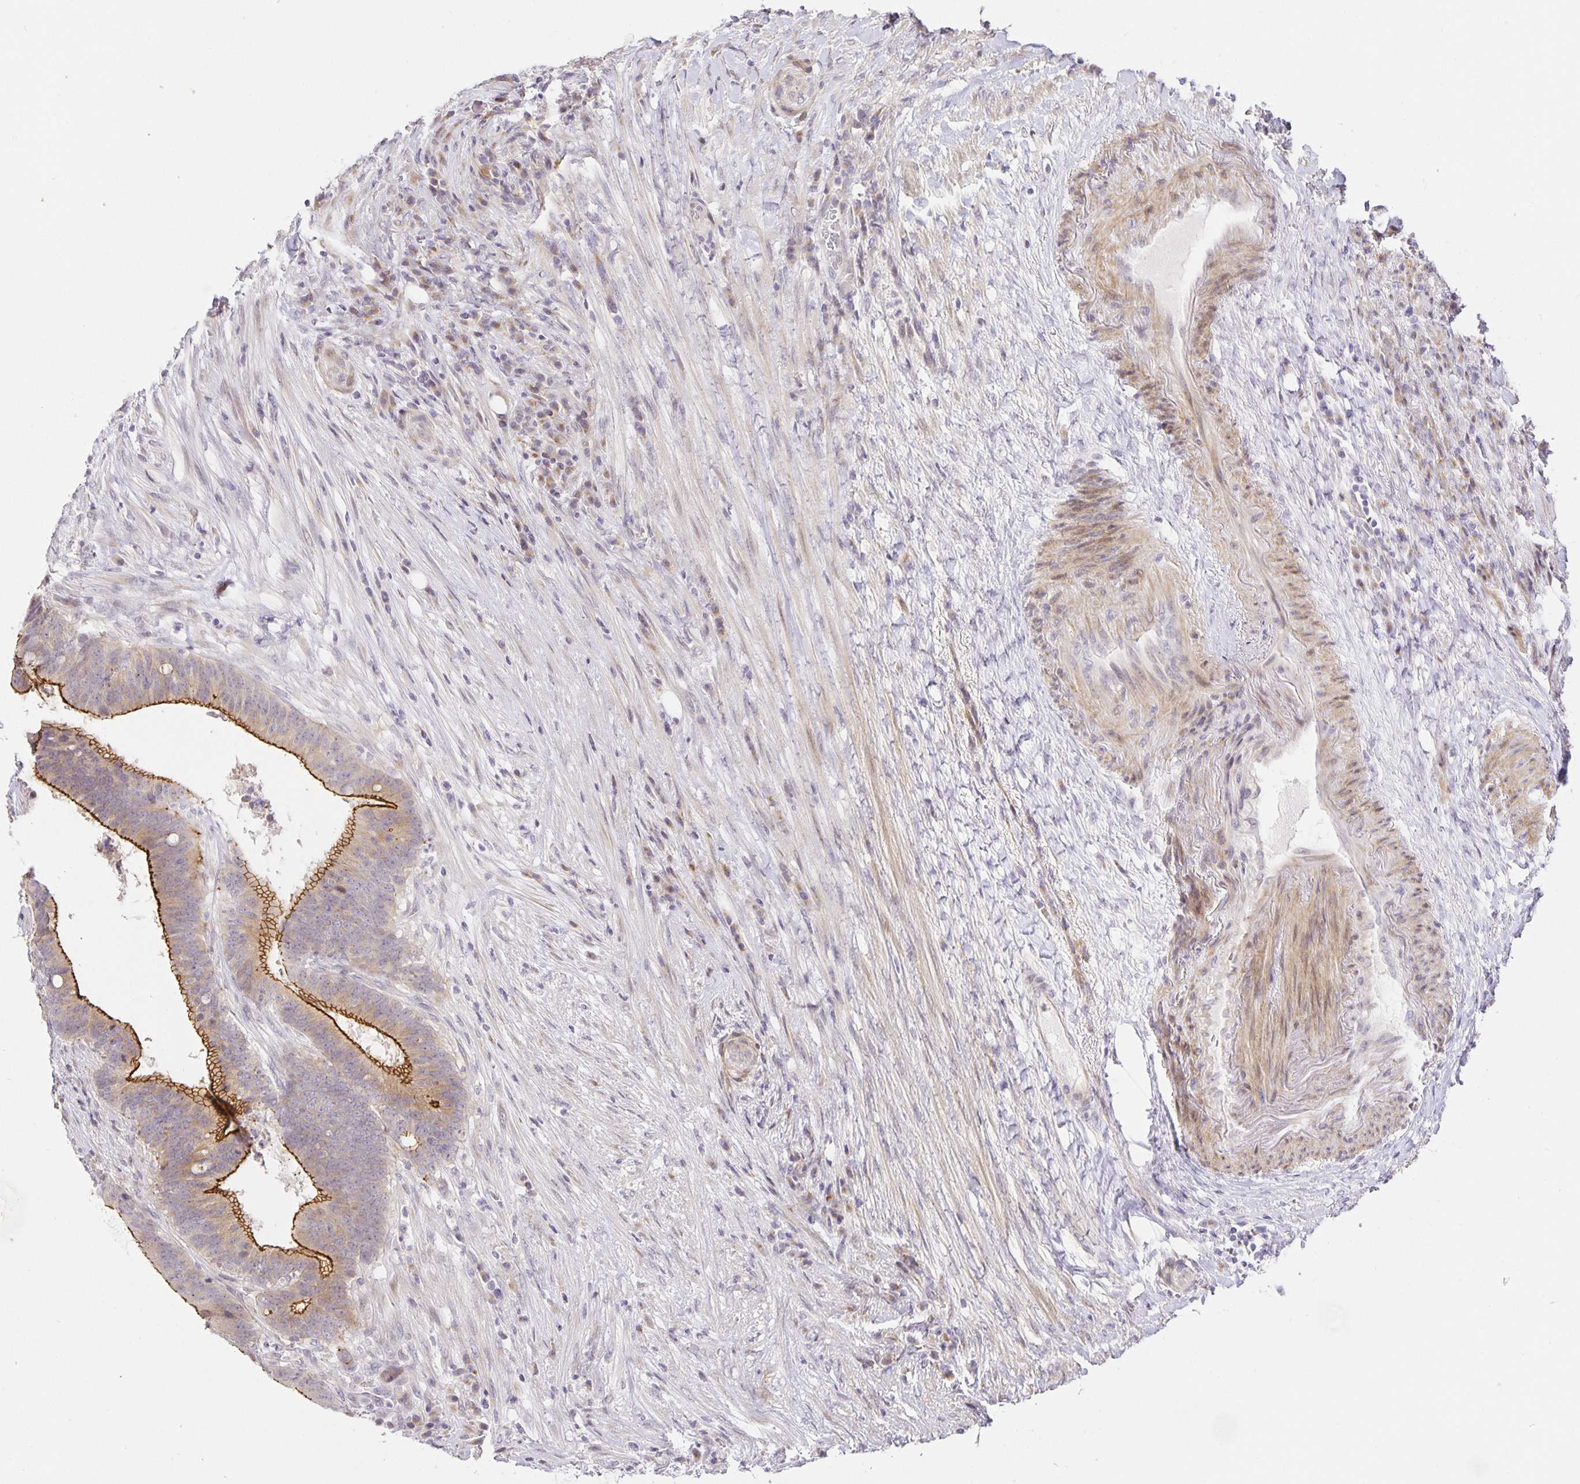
{"staining": {"intensity": "strong", "quantity": "25%-75%", "location": "cytoplasmic/membranous"}, "tissue": "colorectal cancer", "cell_type": "Tumor cells", "image_type": "cancer", "snomed": [{"axis": "morphology", "description": "Adenocarcinoma, NOS"}, {"axis": "topography", "description": "Colon"}], "caption": "Strong cytoplasmic/membranous staining is seen in approximately 25%-75% of tumor cells in adenocarcinoma (colorectal). (DAB IHC with brightfield microscopy, high magnification).", "gene": "TJP3", "patient": {"sex": "female", "age": 43}}